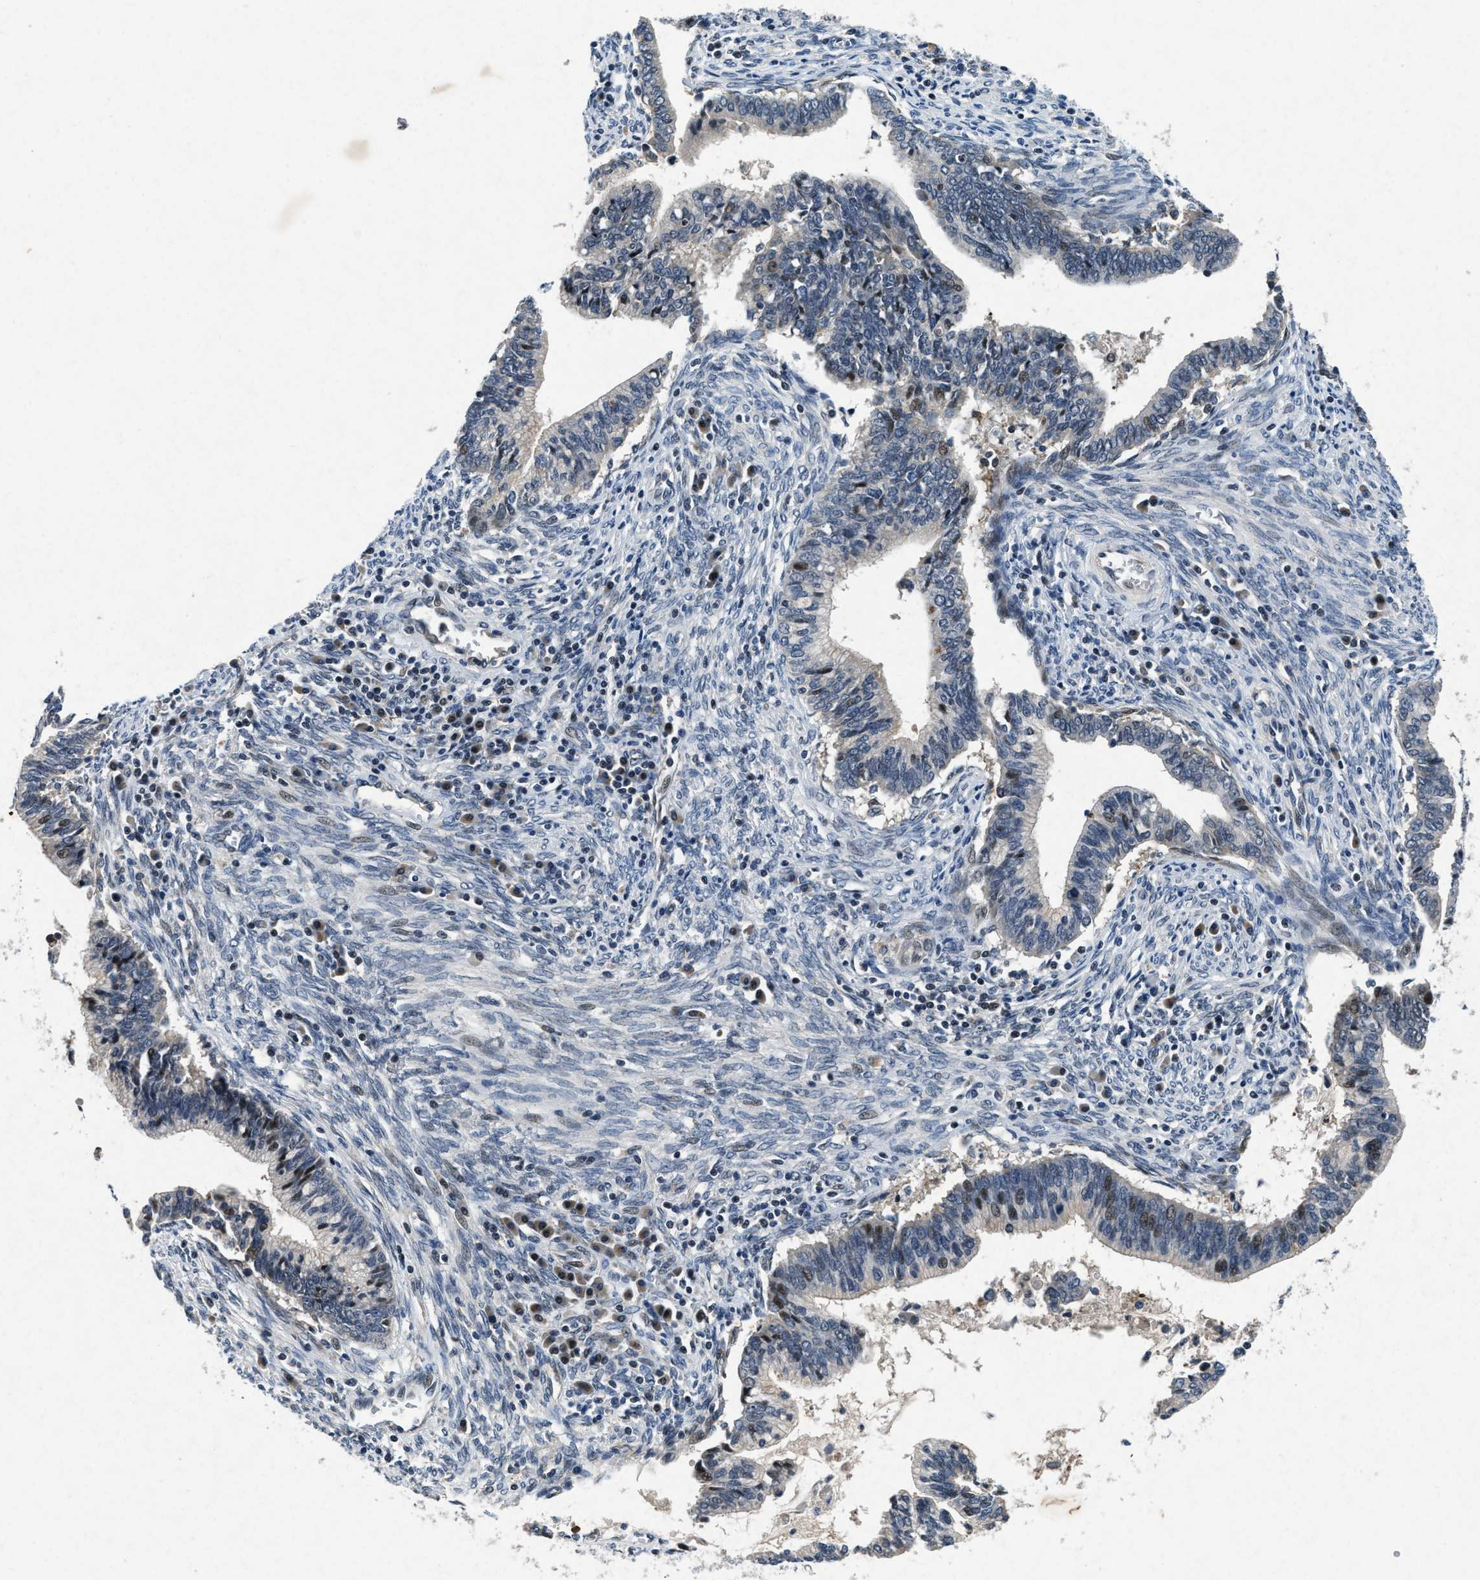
{"staining": {"intensity": "weak", "quantity": "<25%", "location": "nuclear"}, "tissue": "cervical cancer", "cell_type": "Tumor cells", "image_type": "cancer", "snomed": [{"axis": "morphology", "description": "Adenocarcinoma, NOS"}, {"axis": "topography", "description": "Cervix"}], "caption": "Protein analysis of cervical adenocarcinoma reveals no significant expression in tumor cells.", "gene": "PHLDA1", "patient": {"sex": "female", "age": 44}}